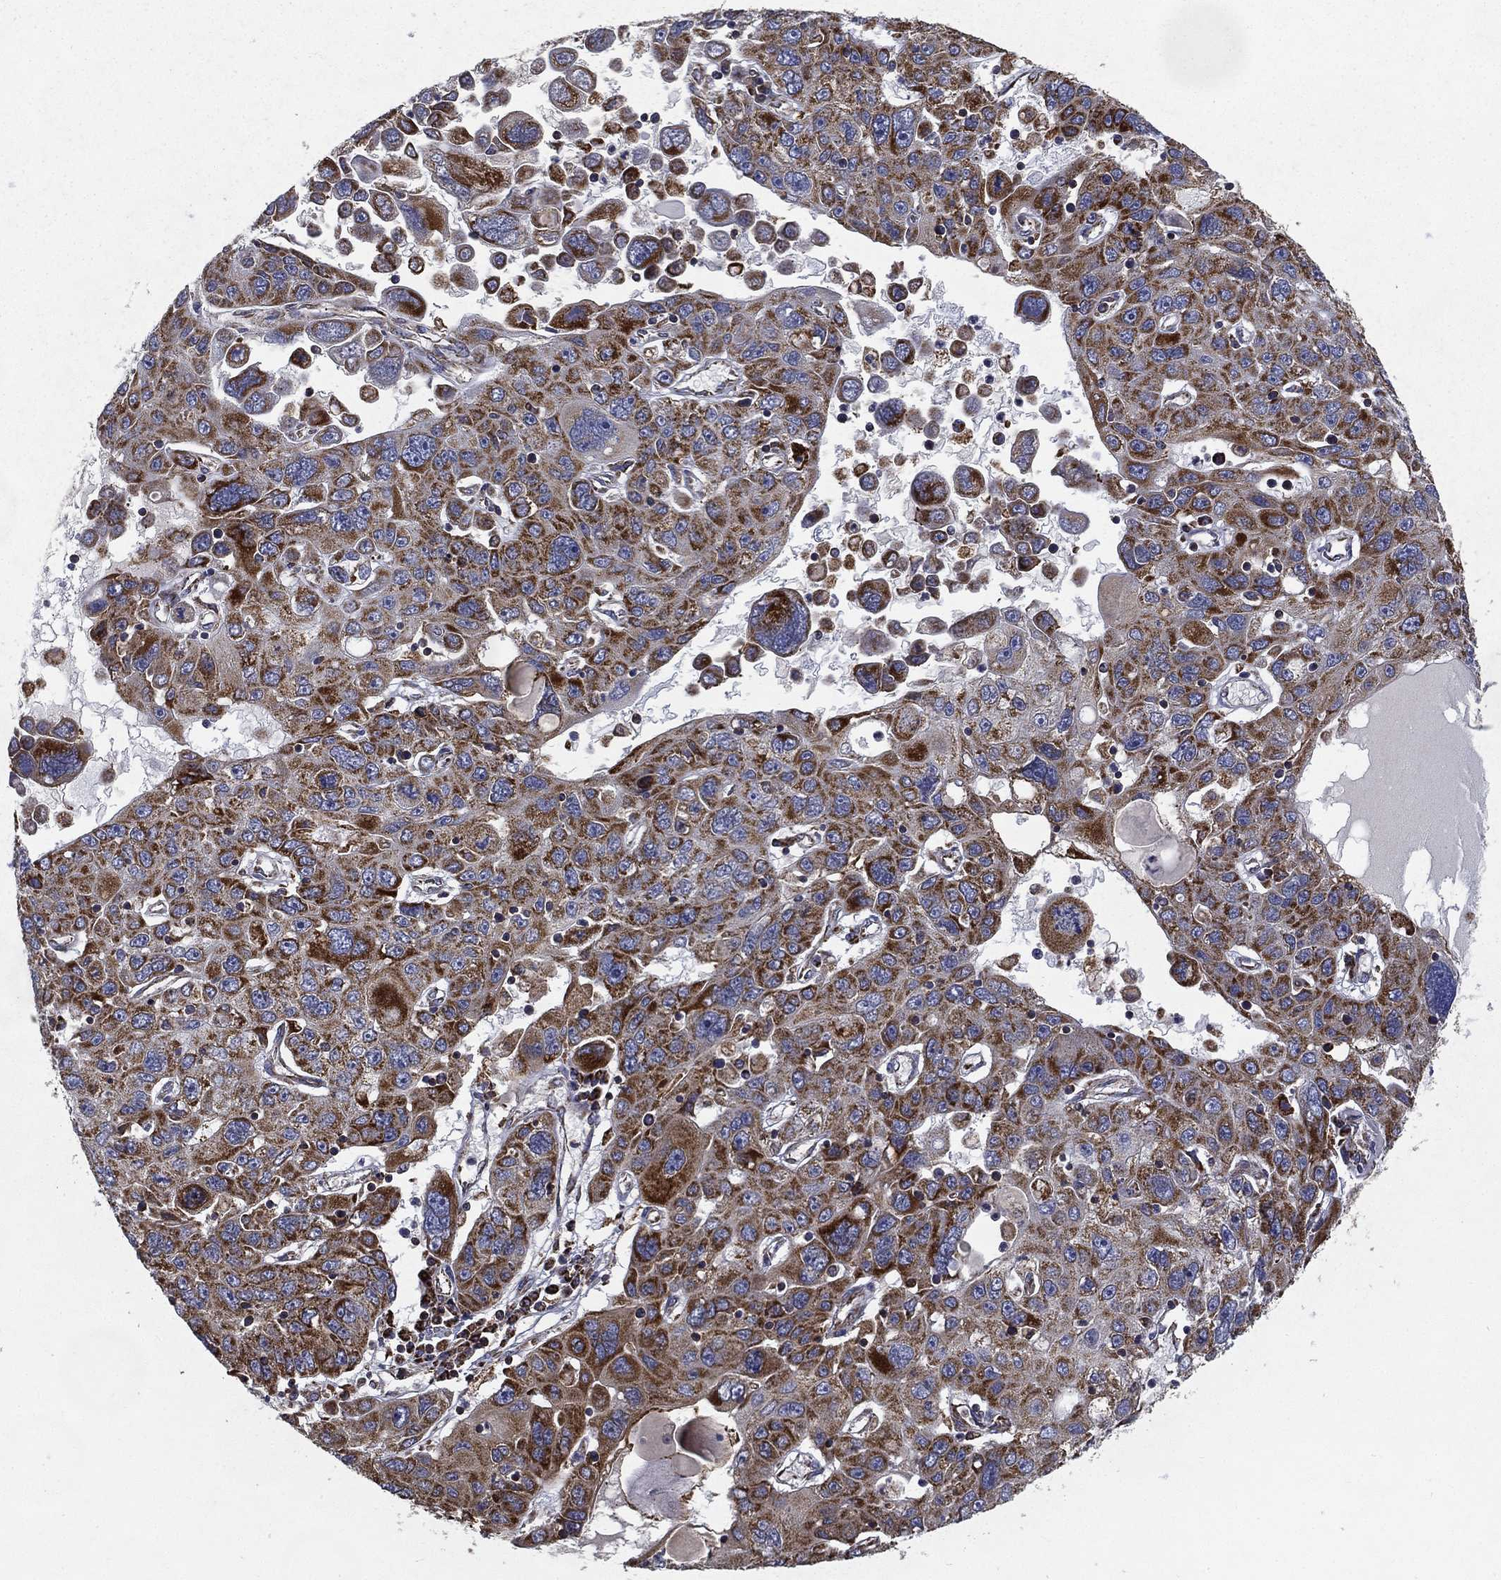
{"staining": {"intensity": "strong", "quantity": "25%-75%", "location": "cytoplasmic/membranous"}, "tissue": "stomach cancer", "cell_type": "Tumor cells", "image_type": "cancer", "snomed": [{"axis": "morphology", "description": "Adenocarcinoma, NOS"}, {"axis": "topography", "description": "Stomach"}], "caption": "Immunohistochemical staining of human stomach adenocarcinoma demonstrates high levels of strong cytoplasmic/membranous expression in about 25%-75% of tumor cells.", "gene": "MT-CYB", "patient": {"sex": "male", "age": 56}}